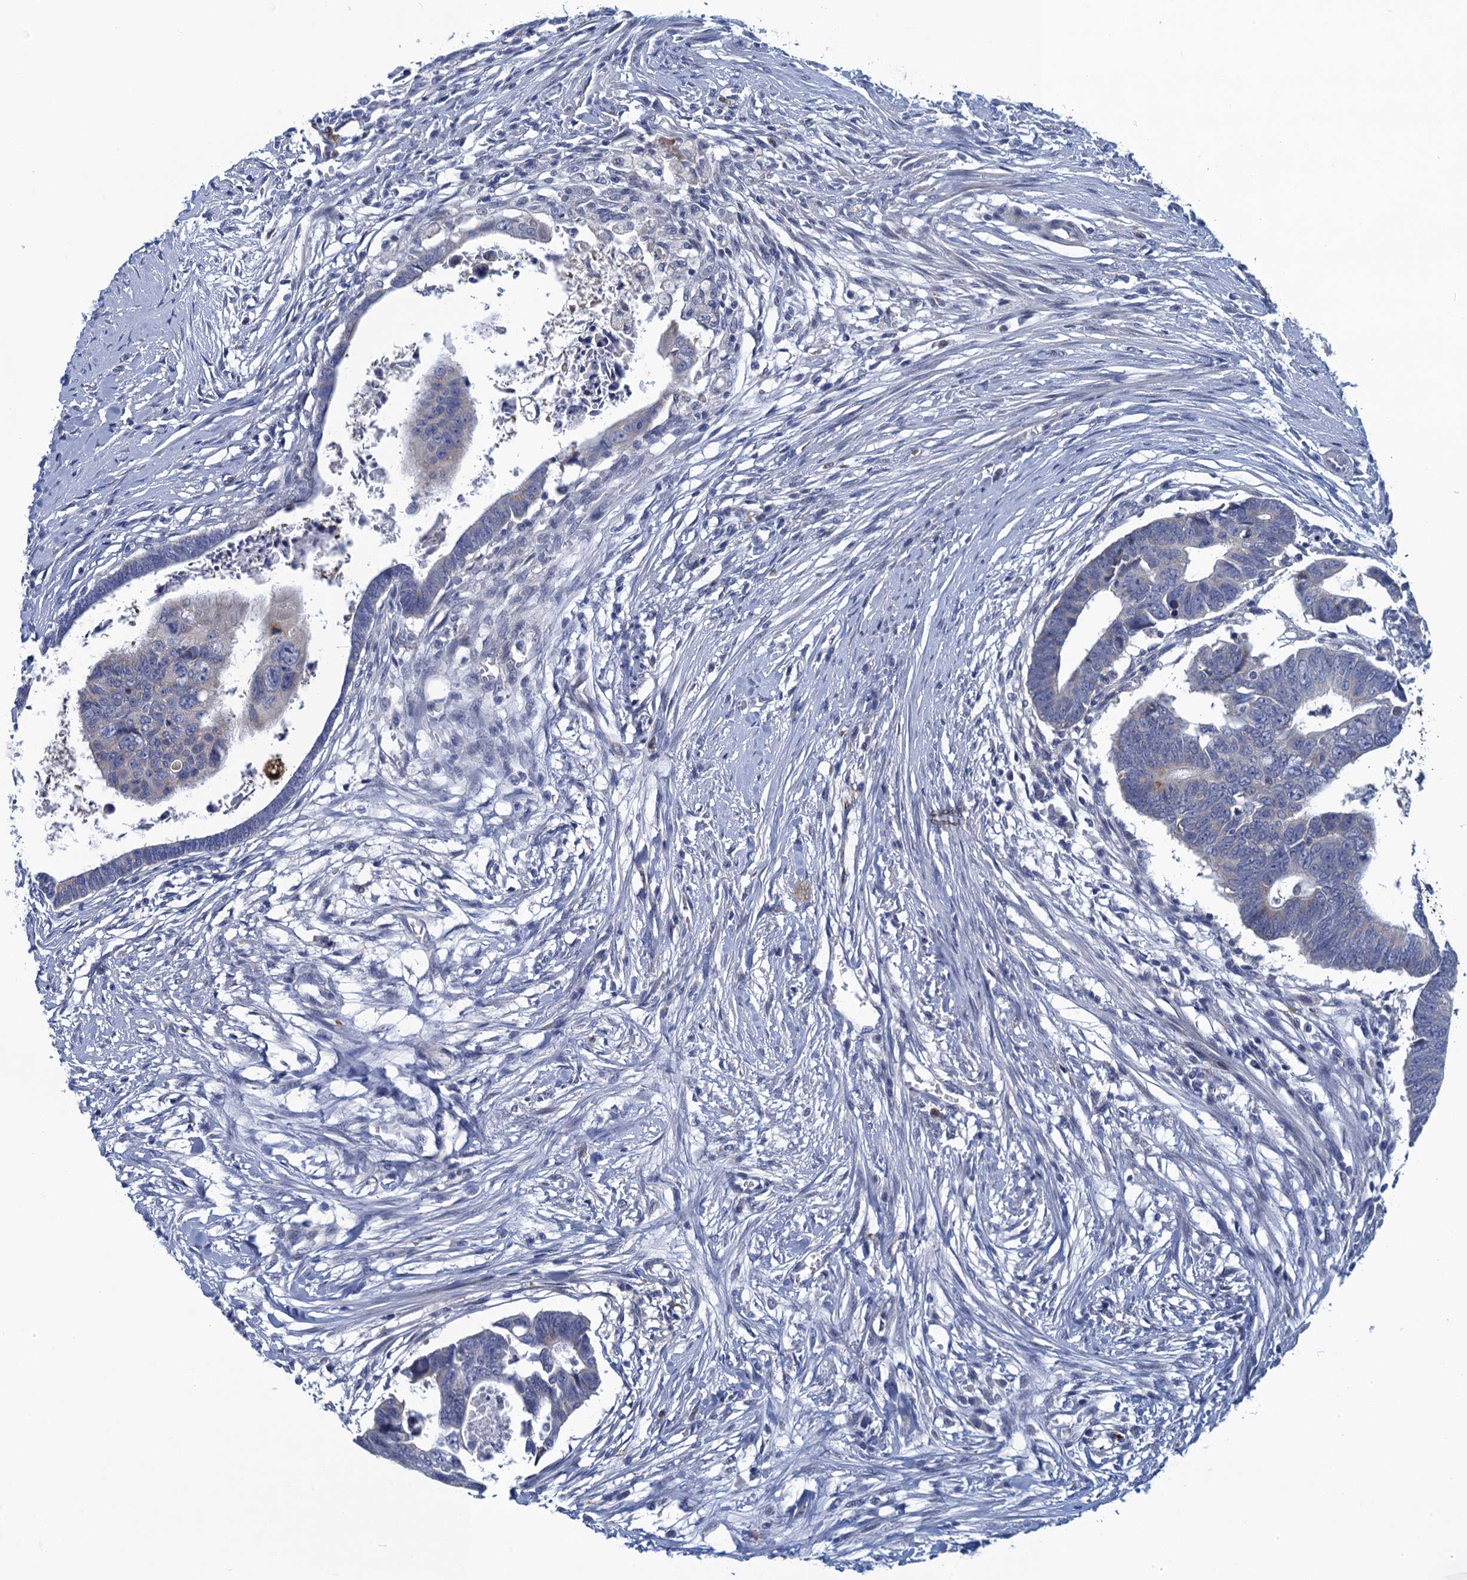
{"staining": {"intensity": "negative", "quantity": "none", "location": "none"}, "tissue": "colorectal cancer", "cell_type": "Tumor cells", "image_type": "cancer", "snomed": [{"axis": "morphology", "description": "Adenocarcinoma, NOS"}, {"axis": "topography", "description": "Rectum"}], "caption": "This is an immunohistochemistry (IHC) micrograph of adenocarcinoma (colorectal). There is no staining in tumor cells.", "gene": "SCEL", "patient": {"sex": "female", "age": 65}}